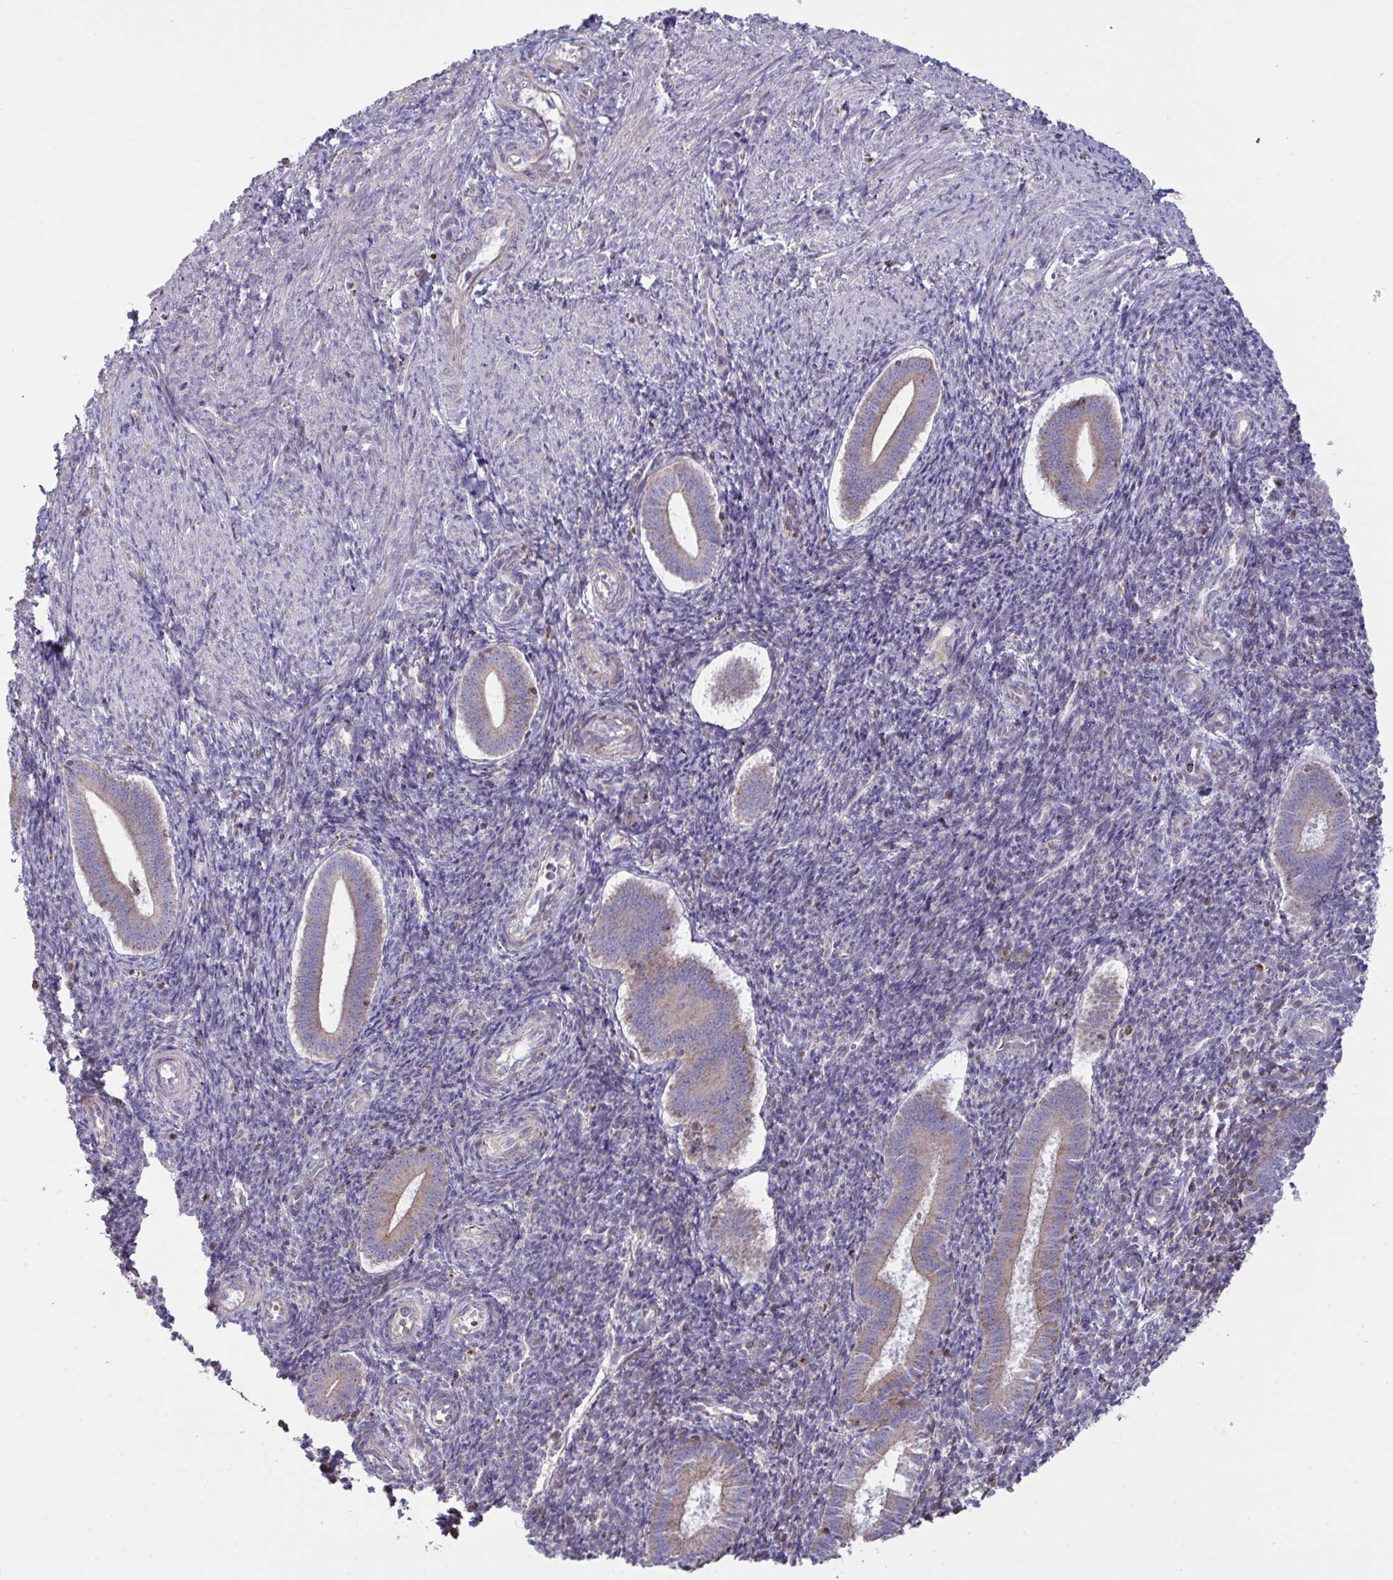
{"staining": {"intensity": "moderate", "quantity": "<25%", "location": "cytoplasmic/membranous"}, "tissue": "endometrium", "cell_type": "Cells in endometrial stroma", "image_type": "normal", "snomed": [{"axis": "morphology", "description": "Normal tissue, NOS"}, {"axis": "topography", "description": "Endometrium"}], "caption": "Moderate cytoplasmic/membranous positivity is identified in about <25% of cells in endometrial stroma in unremarkable endometrium. (DAB (3,3'-diaminobenzidine) IHC with brightfield microscopy, high magnification).", "gene": "MICOS10", "patient": {"sex": "female", "age": 25}}